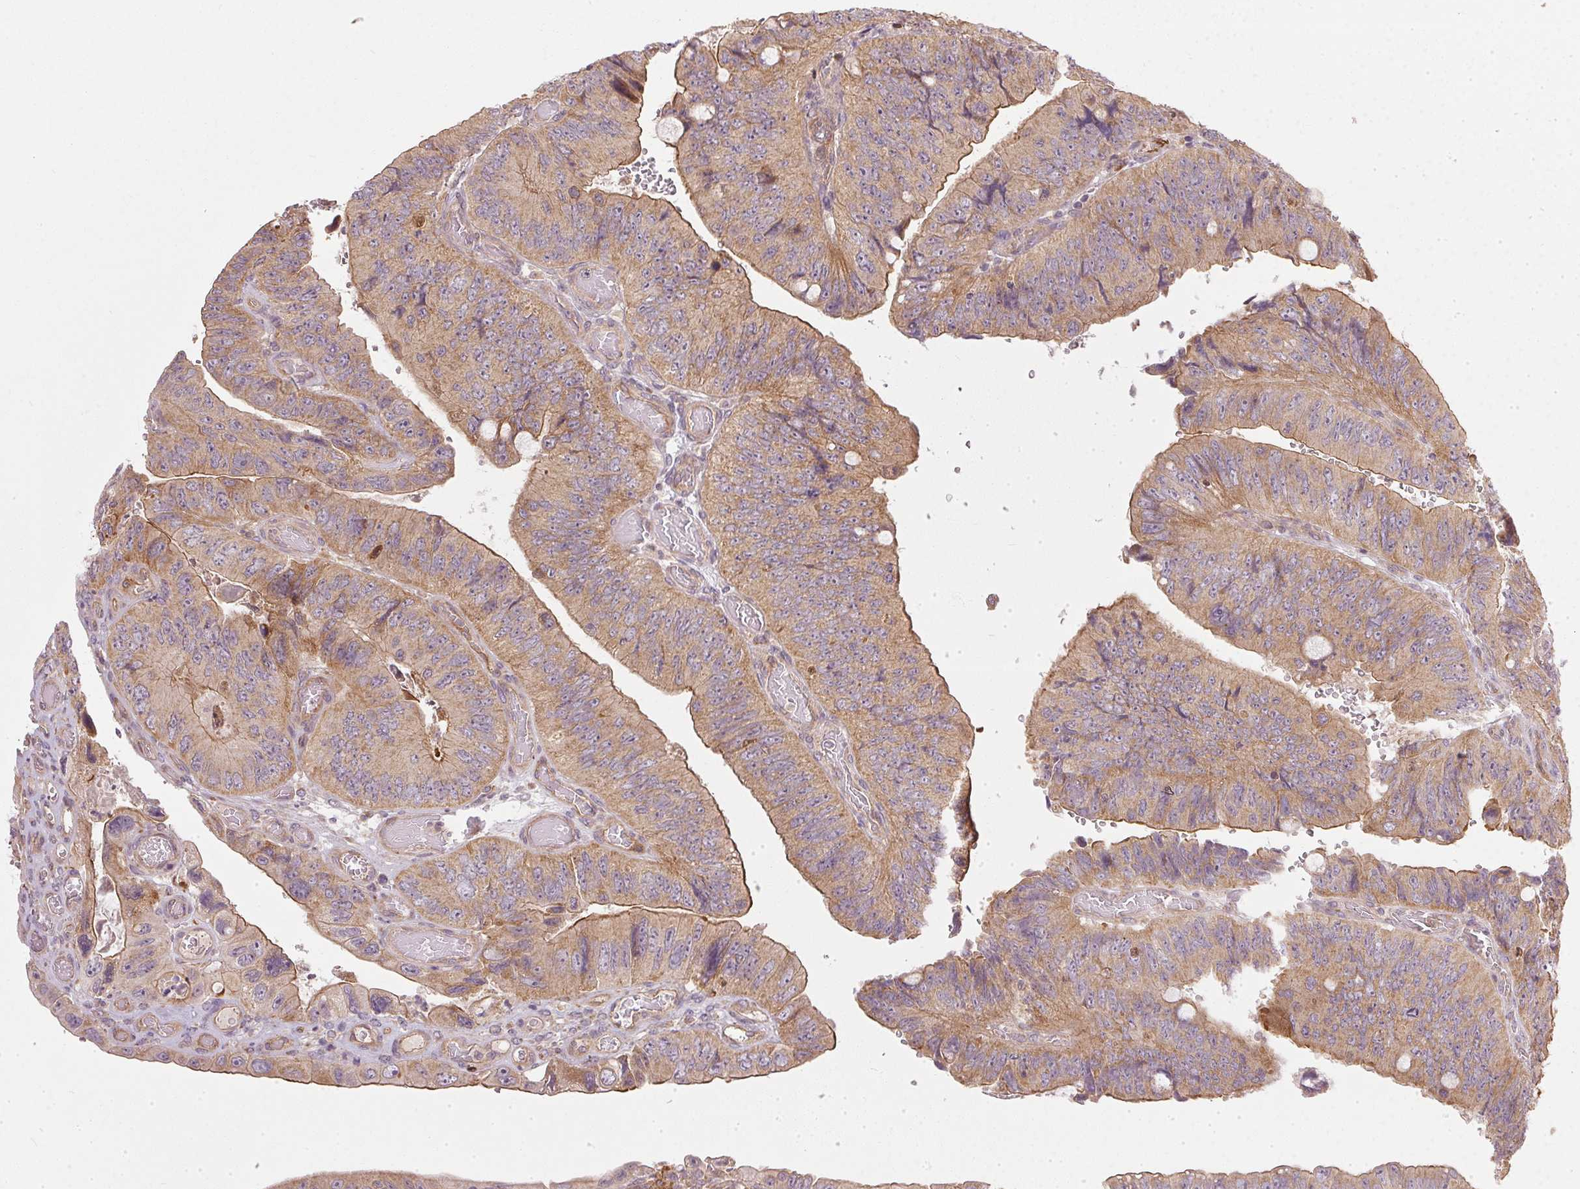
{"staining": {"intensity": "moderate", "quantity": ">75%", "location": "cytoplasmic/membranous"}, "tissue": "colorectal cancer", "cell_type": "Tumor cells", "image_type": "cancer", "snomed": [{"axis": "morphology", "description": "Adenocarcinoma, NOS"}, {"axis": "topography", "description": "Colon"}], "caption": "Tumor cells demonstrate medium levels of moderate cytoplasmic/membranous expression in approximately >75% of cells in colorectal cancer. Immunohistochemistry (ihc) stains the protein of interest in brown and the nuclei are stained blue.", "gene": "NADK2", "patient": {"sex": "female", "age": 84}}